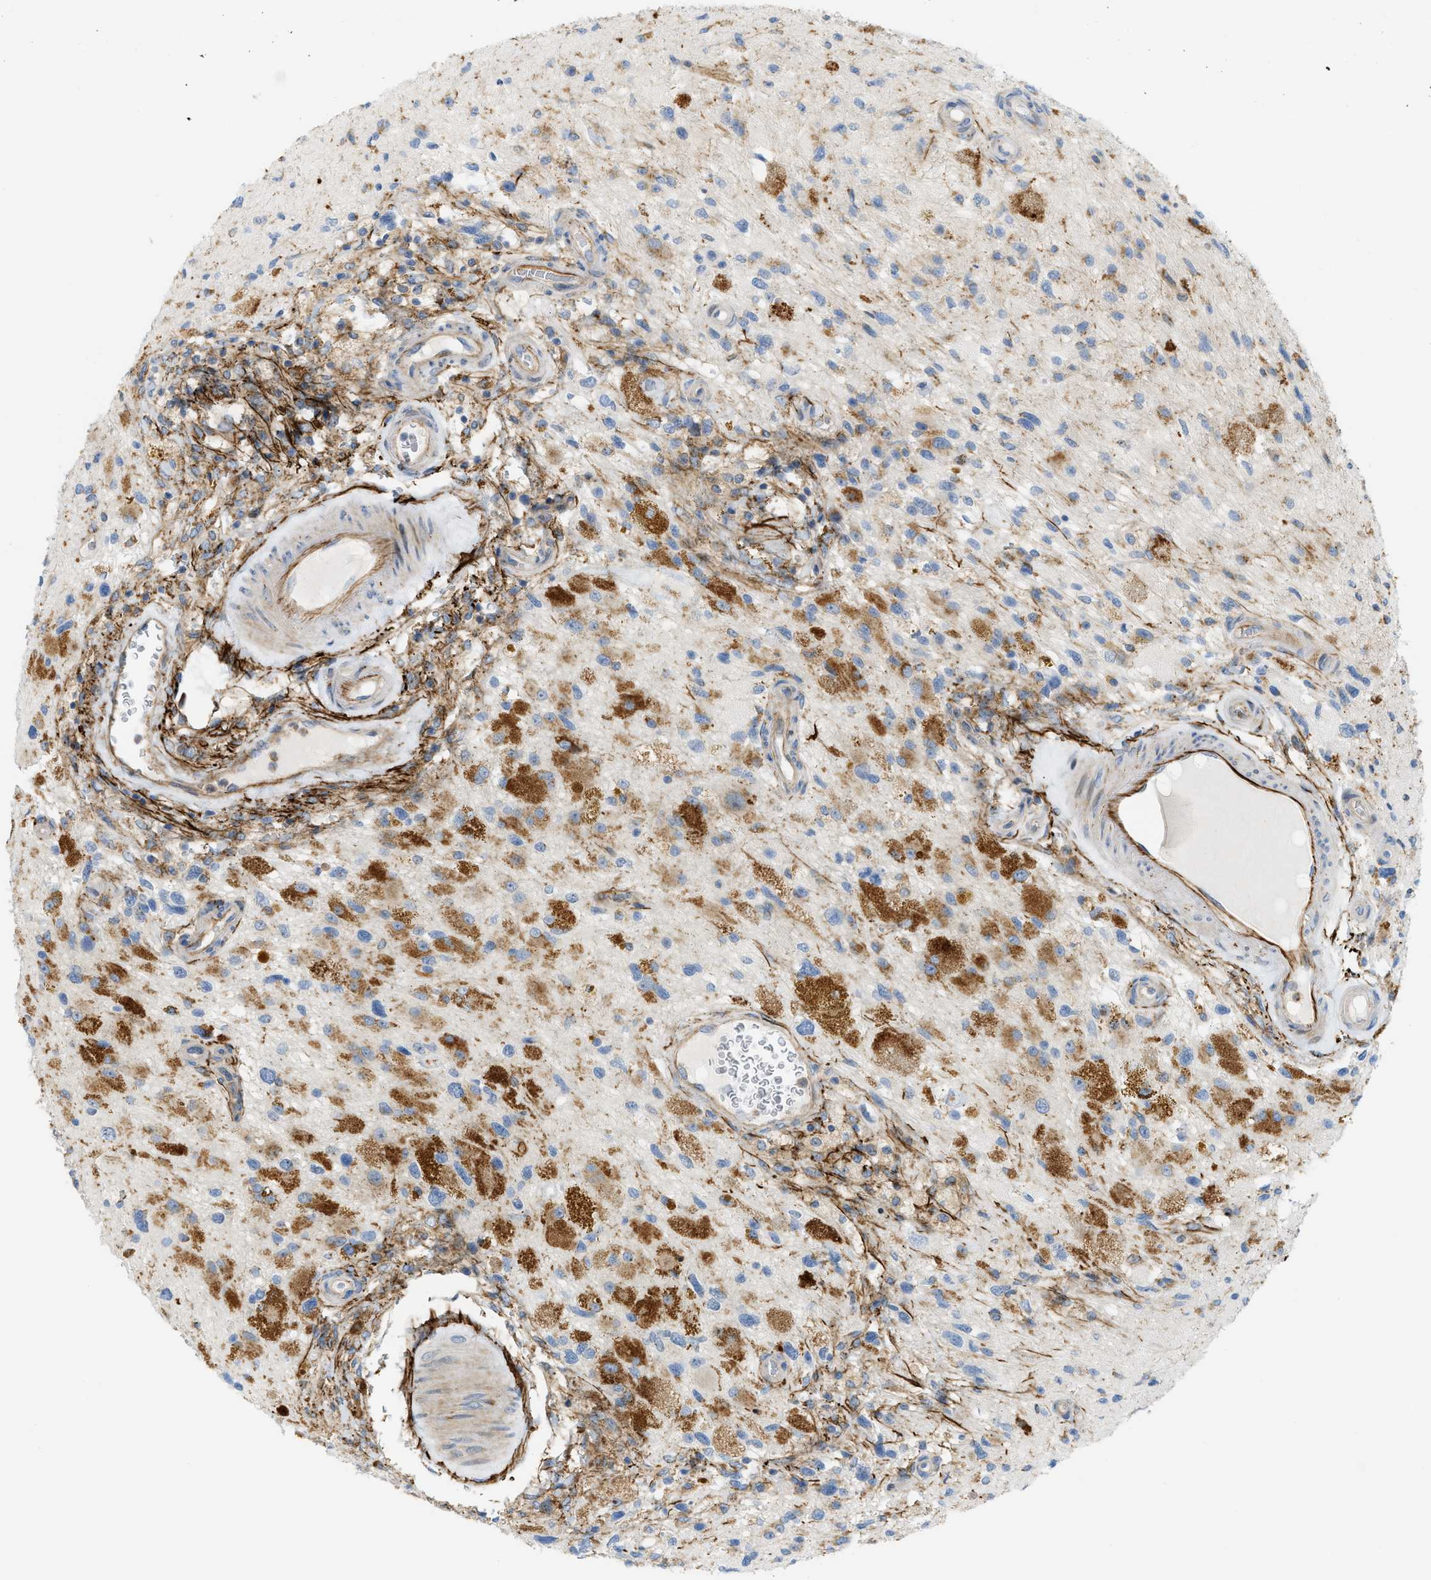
{"staining": {"intensity": "moderate", "quantity": "25%-75%", "location": "cytoplasmic/membranous"}, "tissue": "glioma", "cell_type": "Tumor cells", "image_type": "cancer", "snomed": [{"axis": "morphology", "description": "Glioma, malignant, High grade"}, {"axis": "topography", "description": "Brain"}], "caption": "Protein expression analysis of glioma reveals moderate cytoplasmic/membranous expression in about 25%-75% of tumor cells. The staining was performed using DAB, with brown indicating positive protein expression. Nuclei are stained blue with hematoxylin.", "gene": "LMBRD1", "patient": {"sex": "male", "age": 33}}